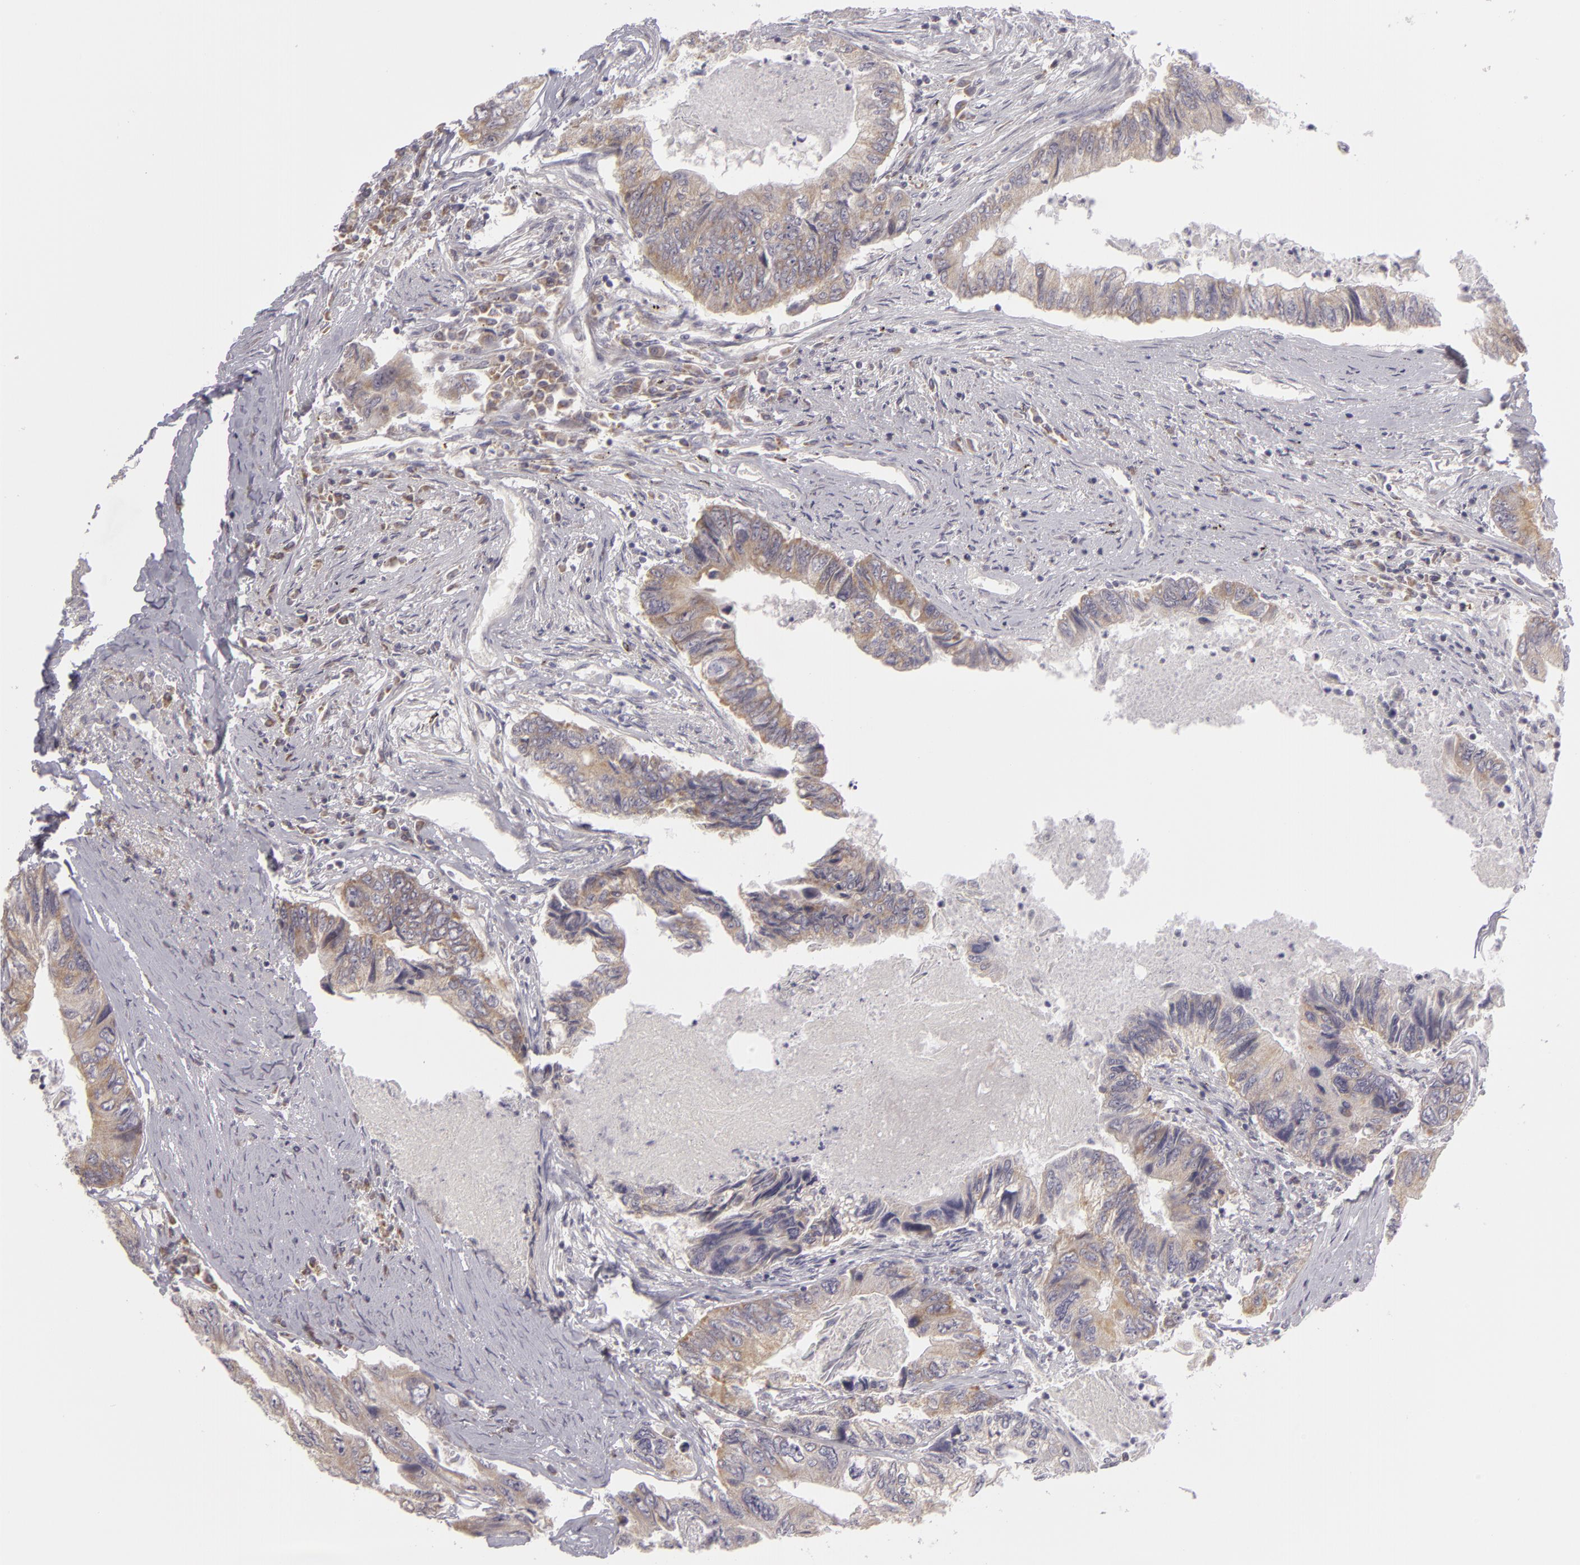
{"staining": {"intensity": "weak", "quantity": "25%-75%", "location": "cytoplasmic/membranous"}, "tissue": "colorectal cancer", "cell_type": "Tumor cells", "image_type": "cancer", "snomed": [{"axis": "morphology", "description": "Adenocarcinoma, NOS"}, {"axis": "topography", "description": "Rectum"}], "caption": "Weak cytoplasmic/membranous positivity is seen in about 25%-75% of tumor cells in colorectal cancer.", "gene": "ATP2B3", "patient": {"sex": "female", "age": 82}}